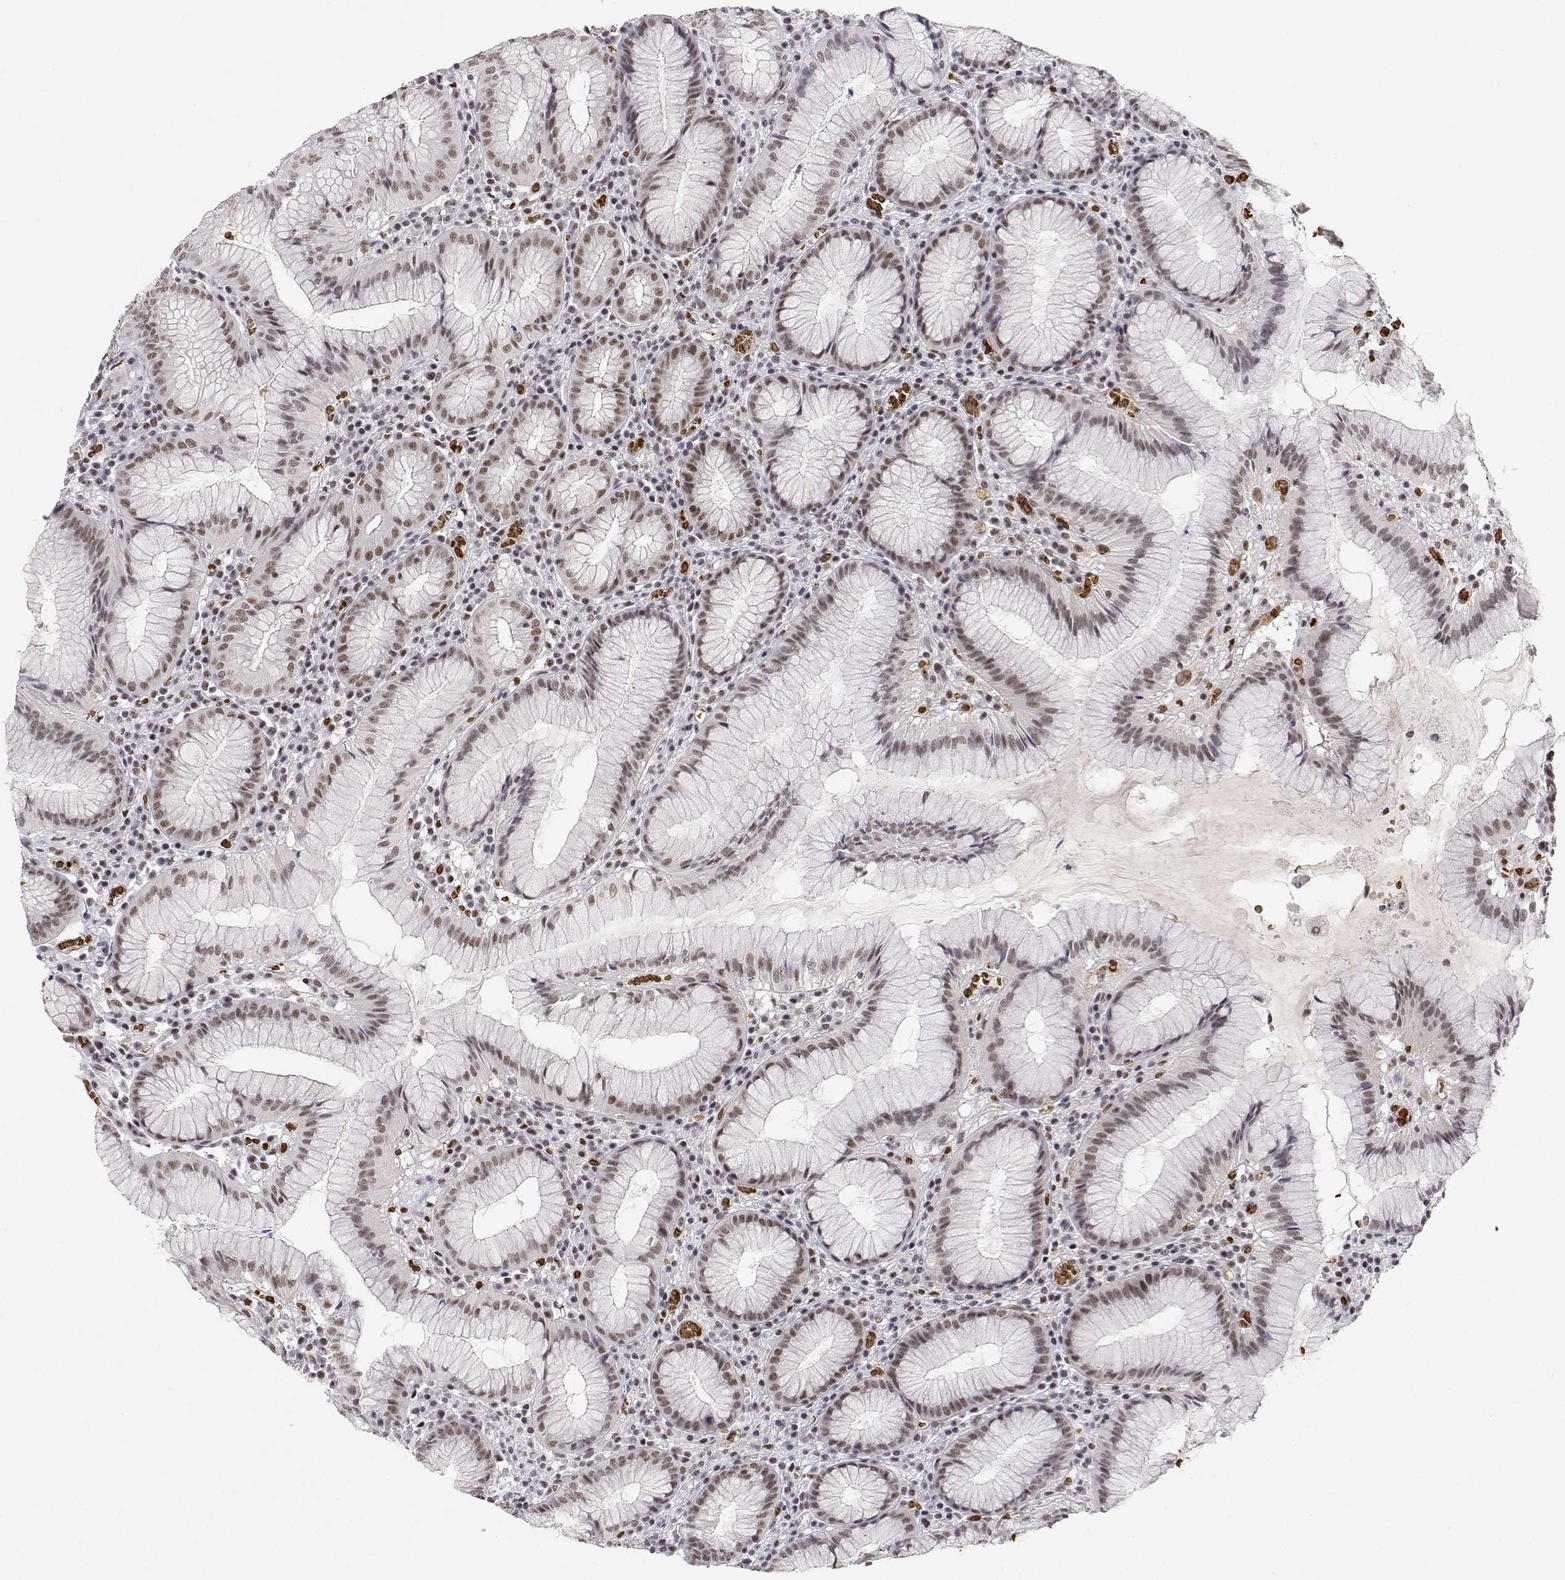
{"staining": {"intensity": "moderate", "quantity": ">75%", "location": "nuclear"}, "tissue": "stomach", "cell_type": "Glandular cells", "image_type": "normal", "snomed": [{"axis": "morphology", "description": "Normal tissue, NOS"}, {"axis": "topography", "description": "Stomach"}], "caption": "Stomach was stained to show a protein in brown. There is medium levels of moderate nuclear positivity in approximately >75% of glandular cells. (IHC, brightfield microscopy, high magnification).", "gene": "ADAR", "patient": {"sex": "male", "age": 55}}